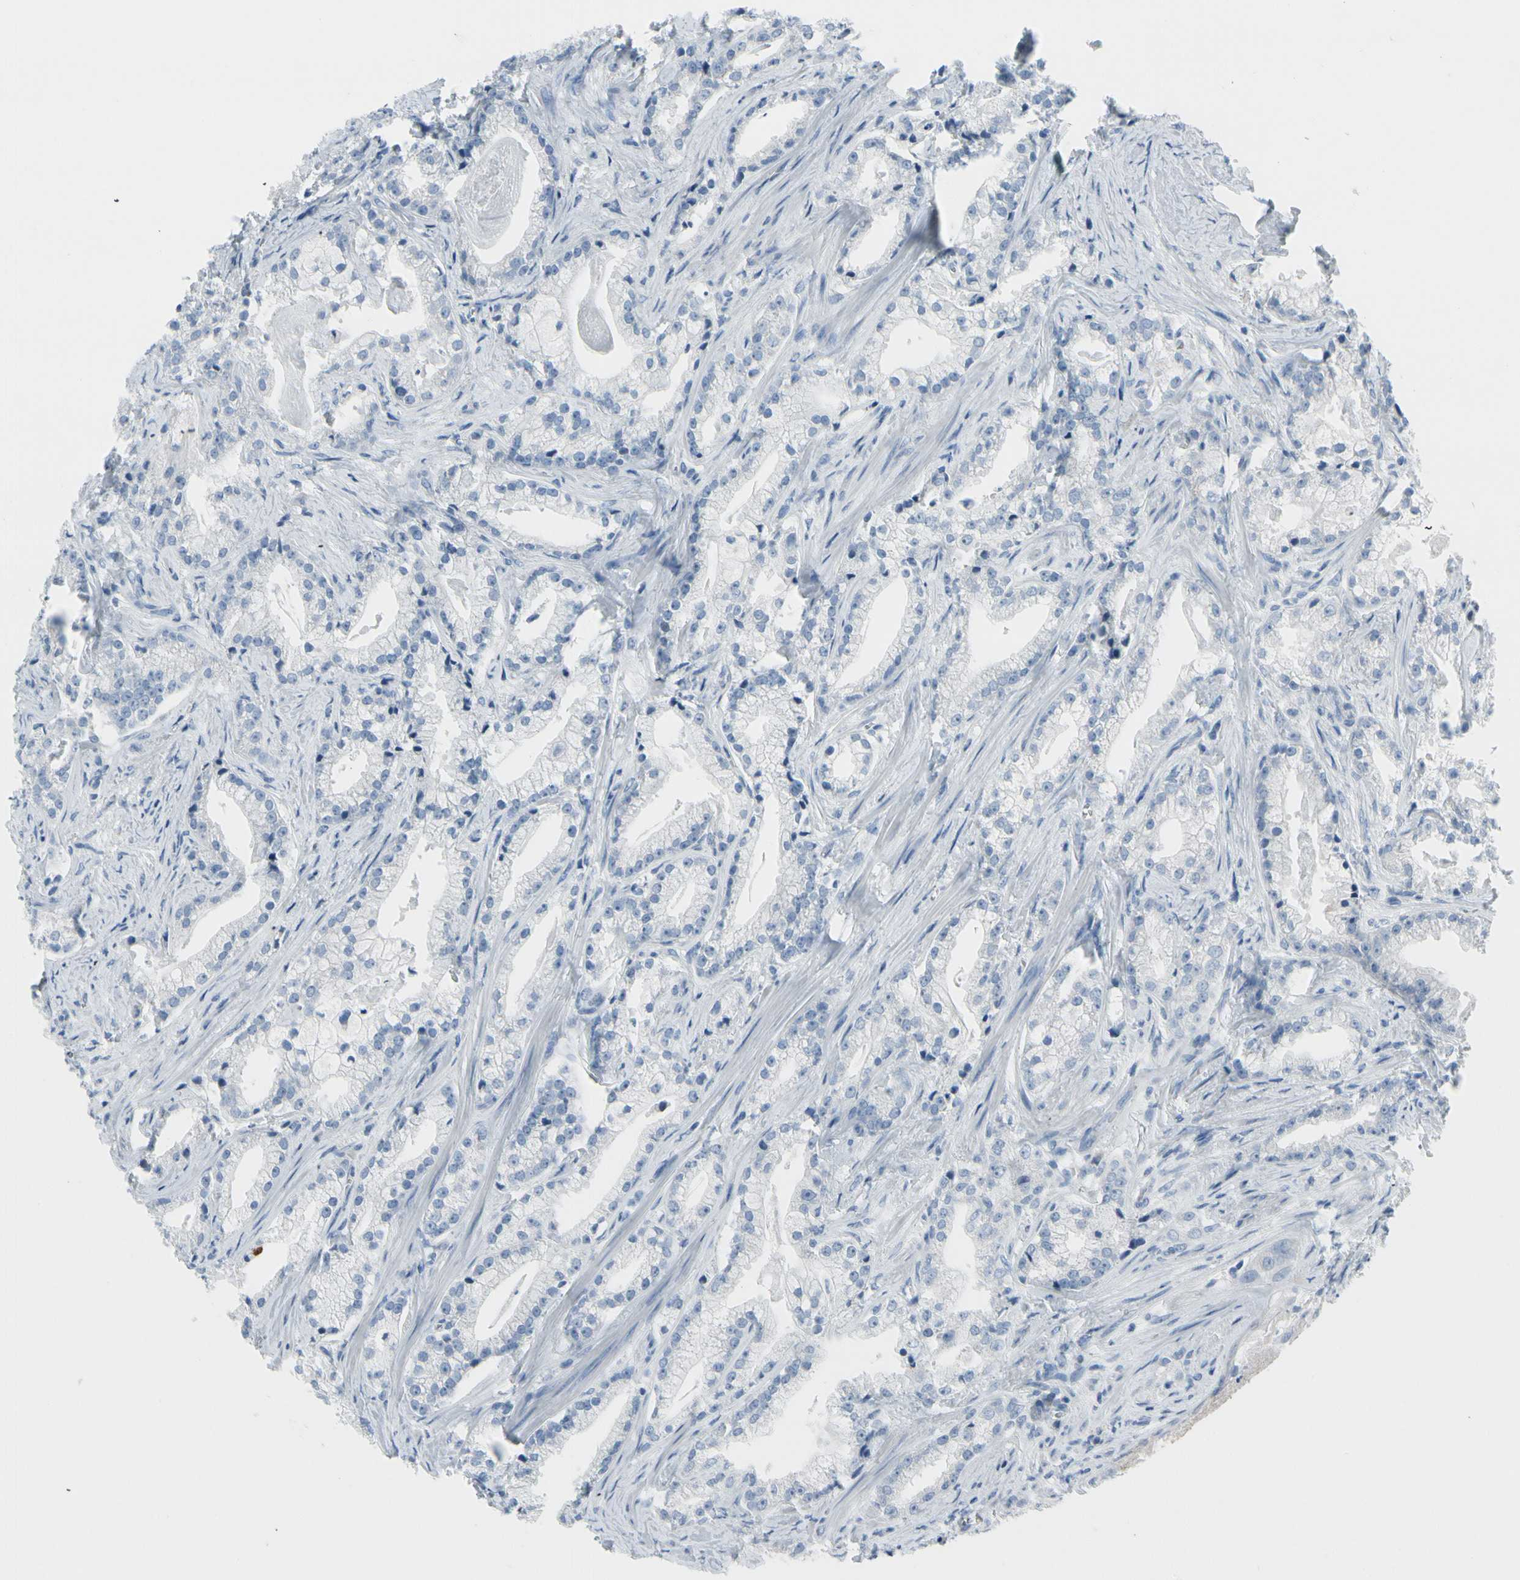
{"staining": {"intensity": "negative", "quantity": "none", "location": "none"}, "tissue": "prostate cancer", "cell_type": "Tumor cells", "image_type": "cancer", "snomed": [{"axis": "morphology", "description": "Adenocarcinoma, Low grade"}, {"axis": "topography", "description": "Prostate"}], "caption": "The image displays no significant expression in tumor cells of prostate low-grade adenocarcinoma.", "gene": "MUC5B", "patient": {"sex": "male", "age": 59}}